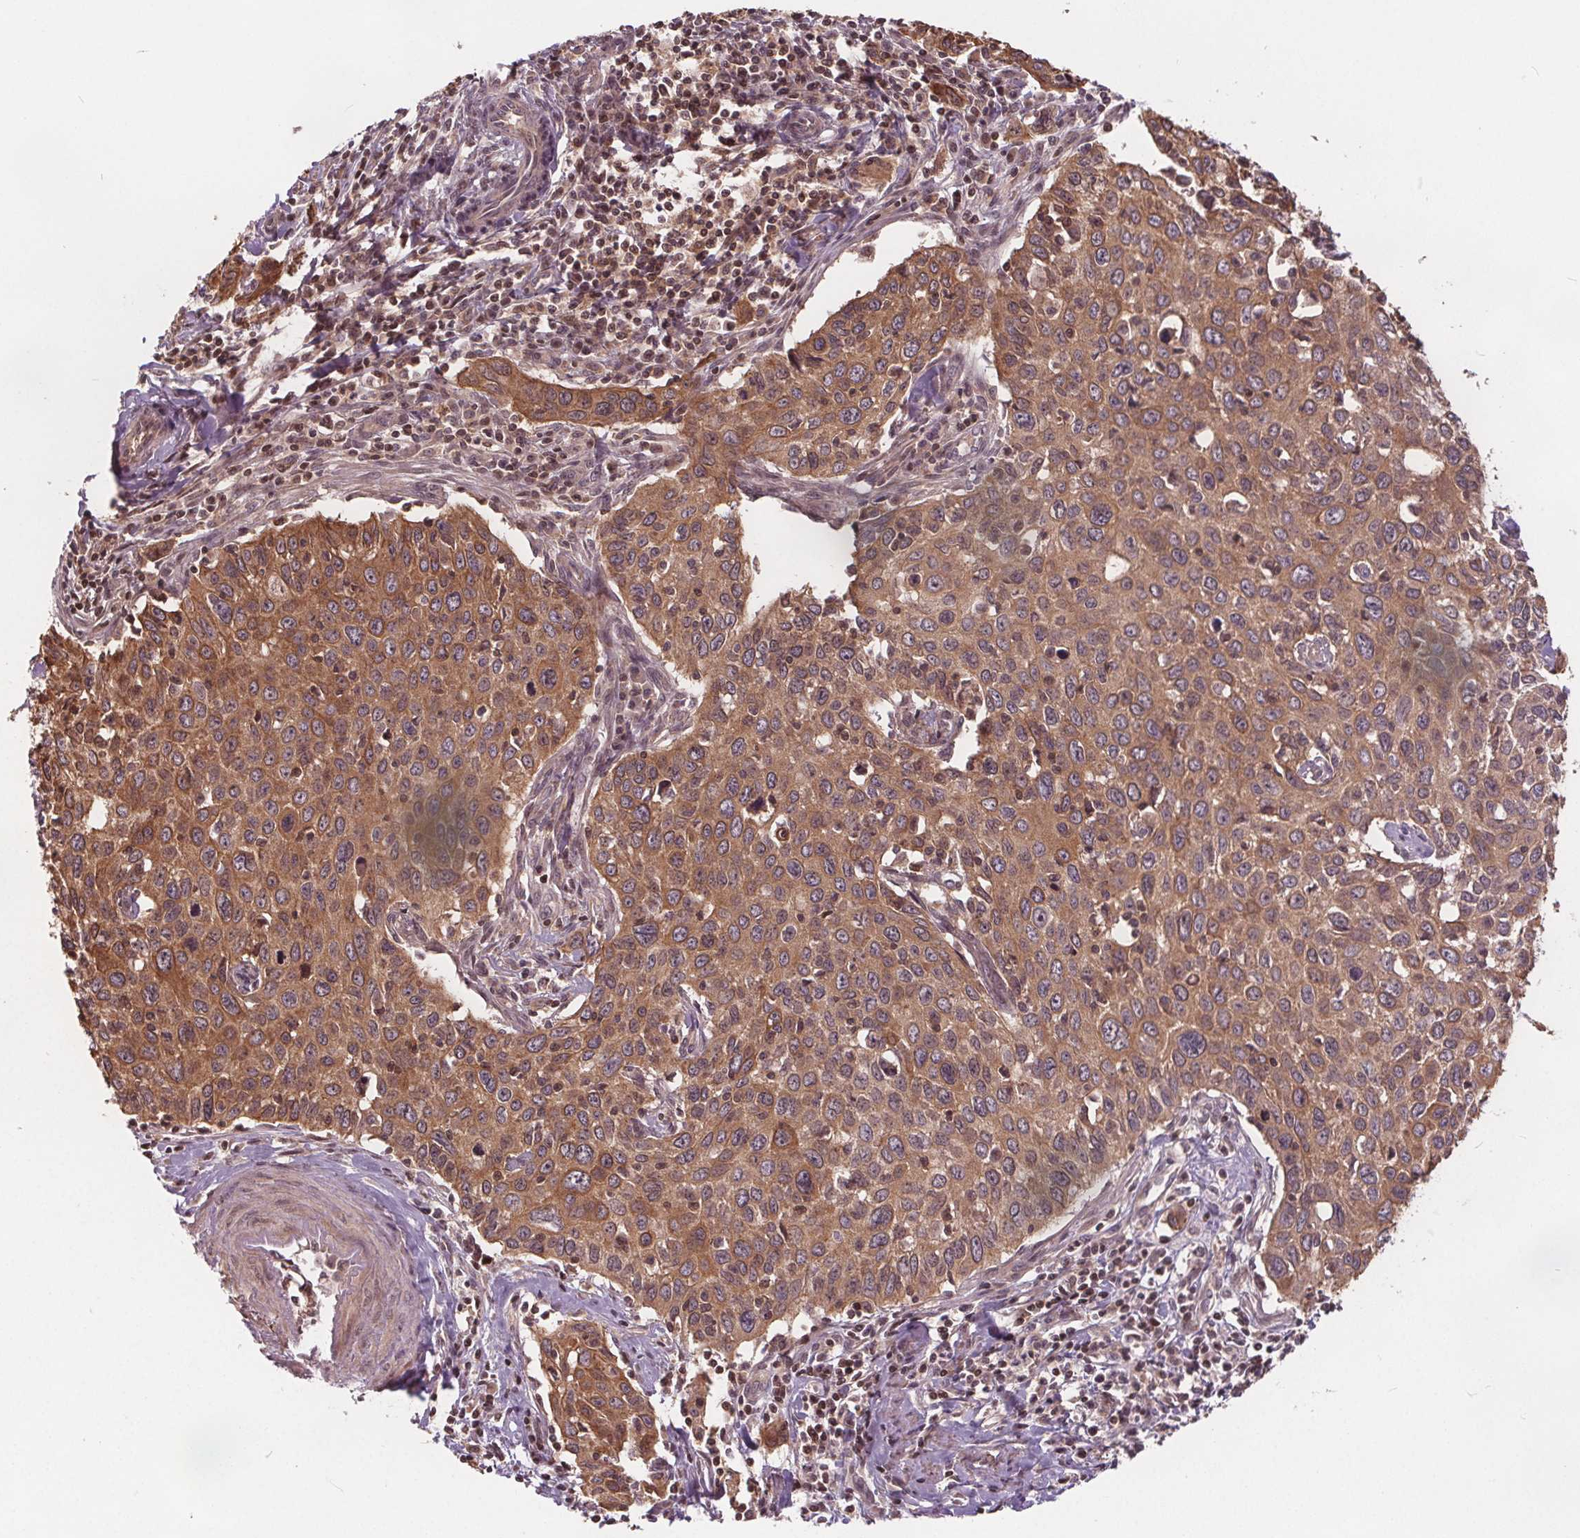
{"staining": {"intensity": "moderate", "quantity": ">75%", "location": "cytoplasmic/membranous"}, "tissue": "cervical cancer", "cell_type": "Tumor cells", "image_type": "cancer", "snomed": [{"axis": "morphology", "description": "Squamous cell carcinoma, NOS"}, {"axis": "topography", "description": "Cervix"}], "caption": "High-power microscopy captured an immunohistochemistry (IHC) histopathology image of squamous cell carcinoma (cervical), revealing moderate cytoplasmic/membranous staining in approximately >75% of tumor cells.", "gene": "HIF1AN", "patient": {"sex": "female", "age": 38}}